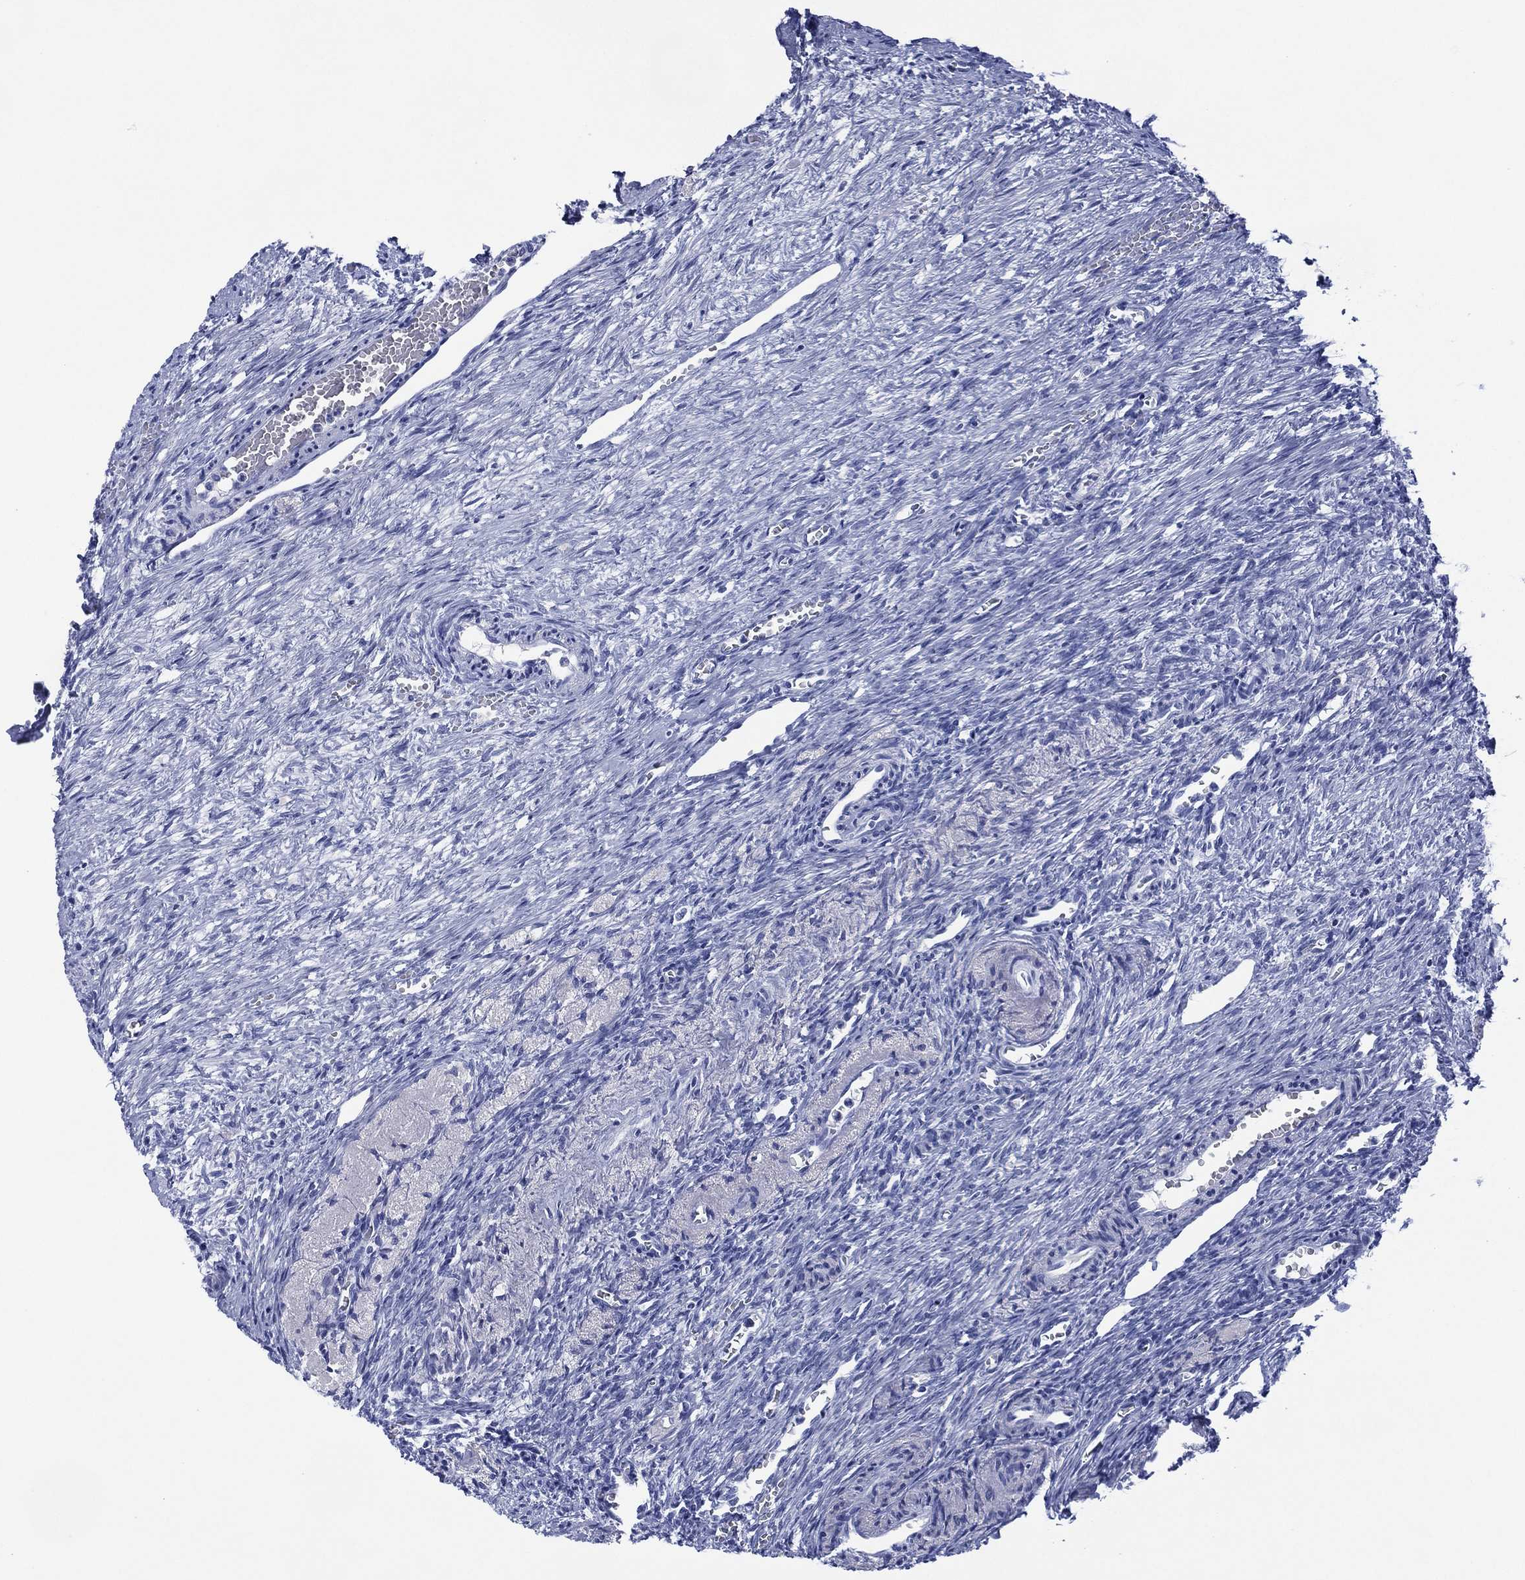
{"staining": {"intensity": "negative", "quantity": "none", "location": "none"}, "tissue": "ovary", "cell_type": "Ovarian stroma cells", "image_type": "normal", "snomed": [{"axis": "morphology", "description": "Normal tissue, NOS"}, {"axis": "topography", "description": "Ovary"}], "caption": "There is no significant positivity in ovarian stroma cells of ovary.", "gene": "SIGLECL1", "patient": {"sex": "female", "age": 39}}